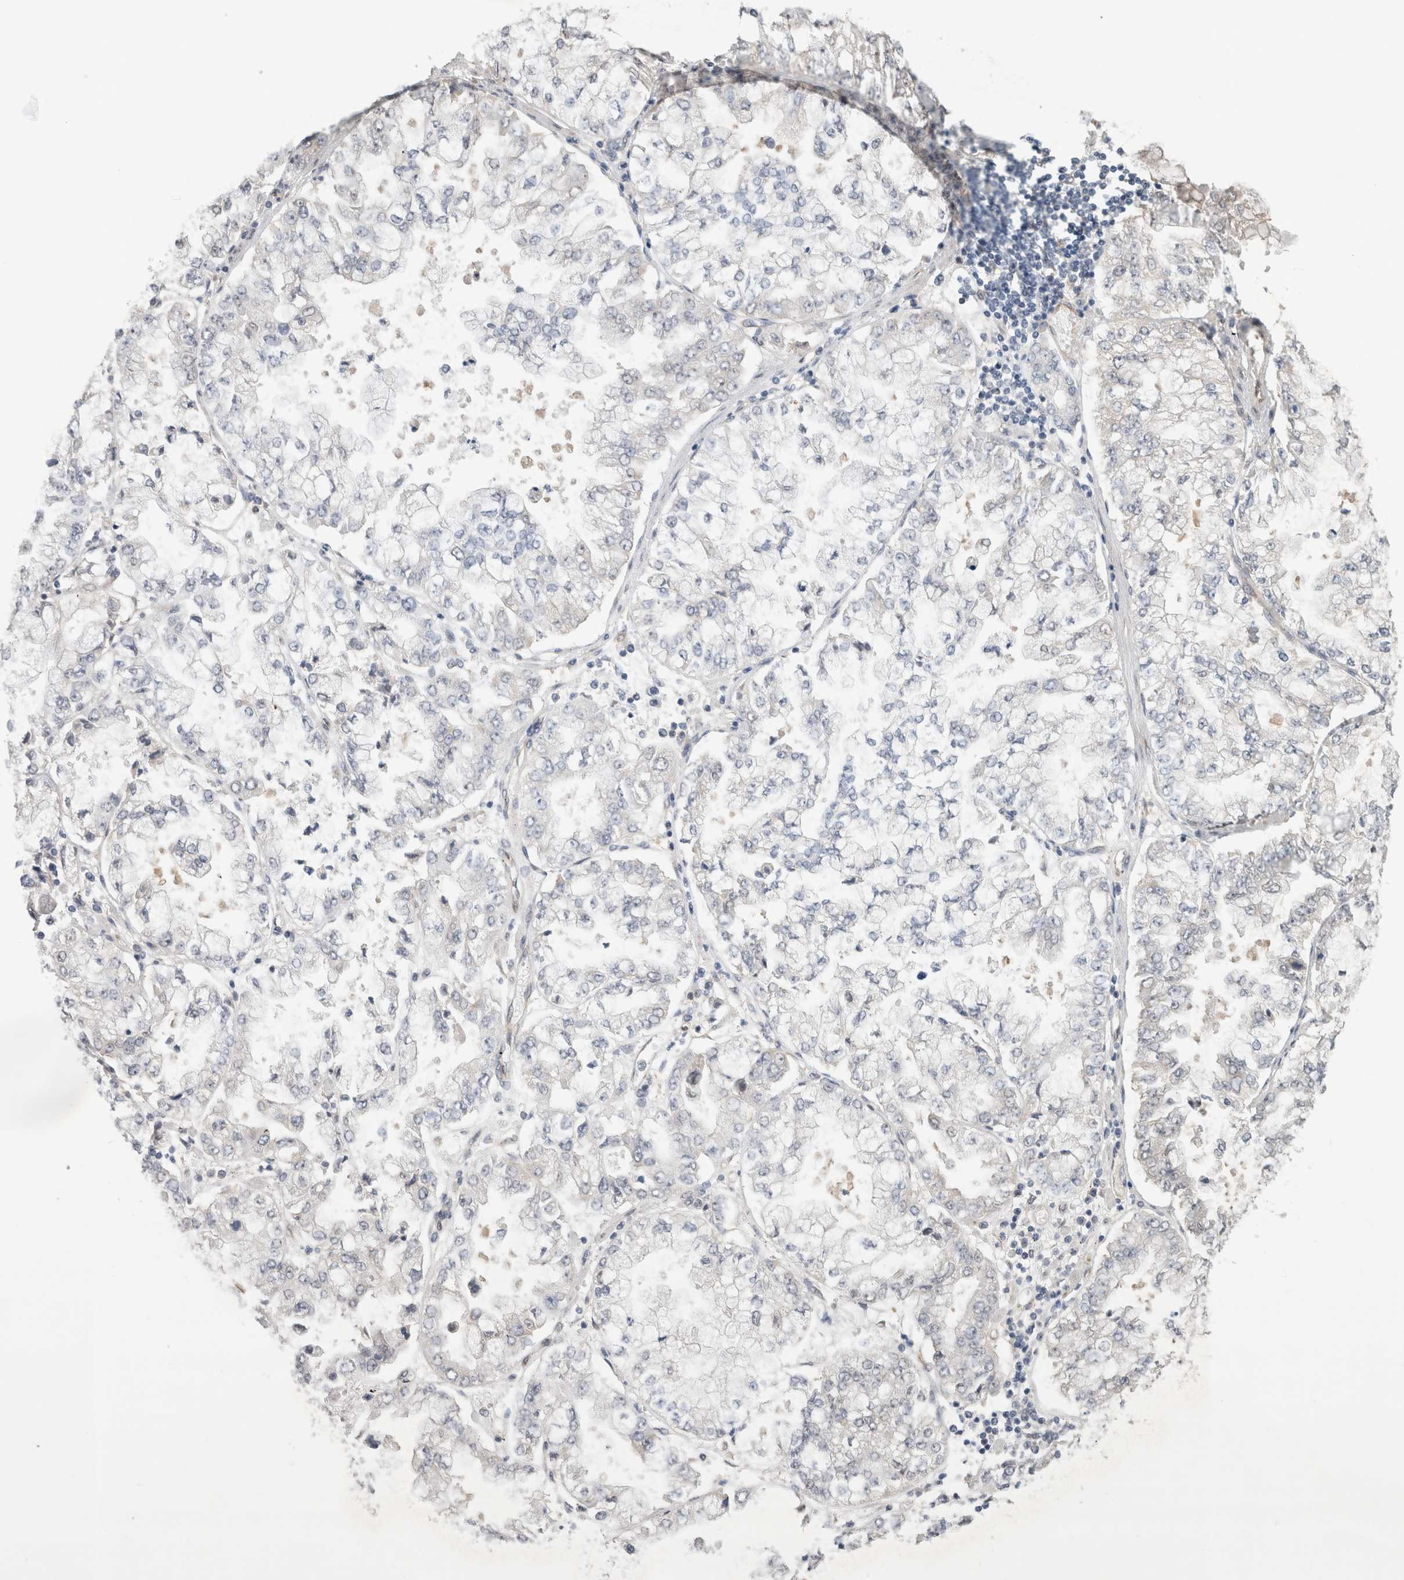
{"staining": {"intensity": "negative", "quantity": "none", "location": "none"}, "tissue": "stomach cancer", "cell_type": "Tumor cells", "image_type": "cancer", "snomed": [{"axis": "morphology", "description": "Adenocarcinoma, NOS"}, {"axis": "topography", "description": "Stomach"}], "caption": "Stomach cancer (adenocarcinoma) was stained to show a protein in brown. There is no significant staining in tumor cells.", "gene": "EIF4G3", "patient": {"sex": "male", "age": 76}}